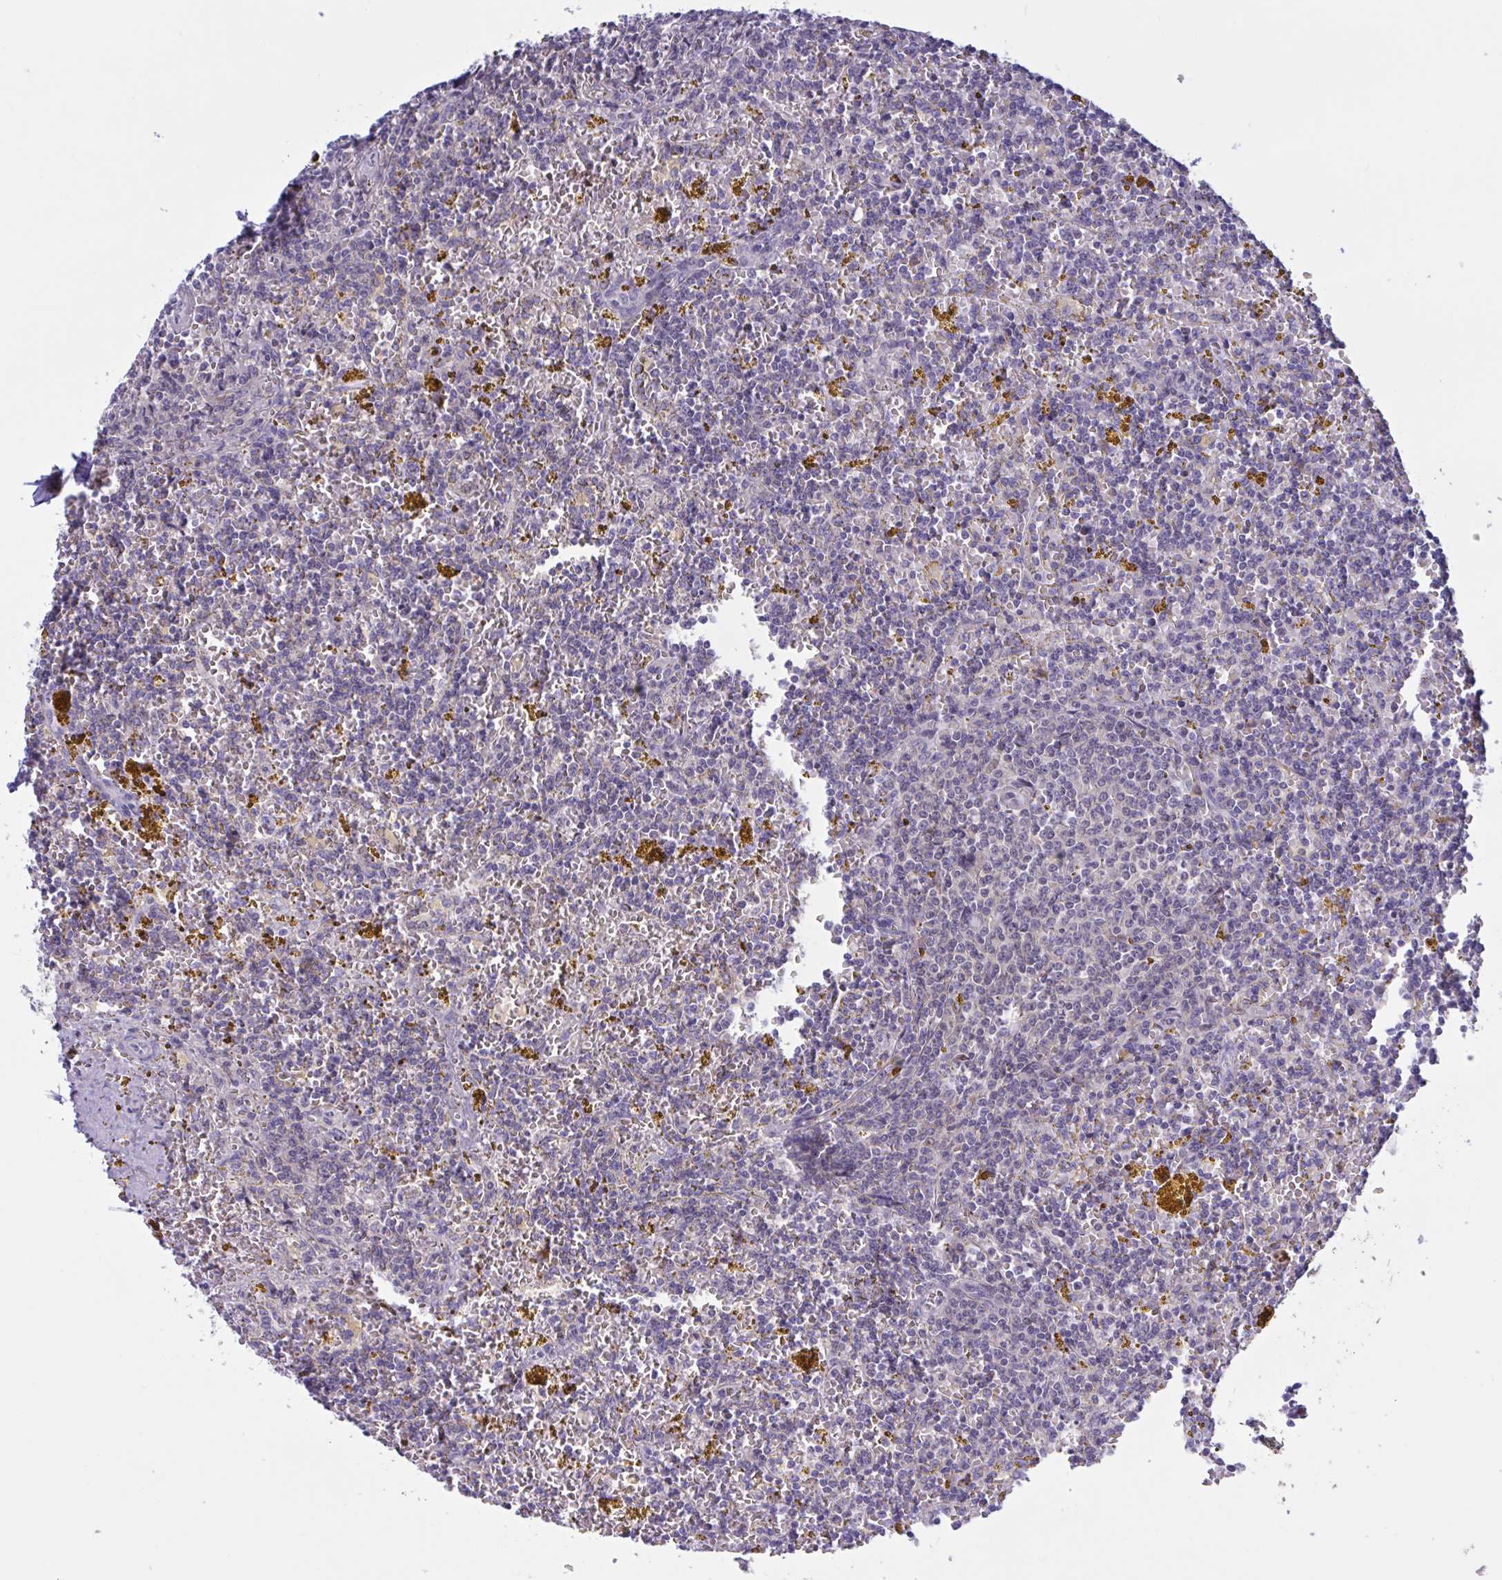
{"staining": {"intensity": "negative", "quantity": "none", "location": "none"}, "tissue": "lymphoma", "cell_type": "Tumor cells", "image_type": "cancer", "snomed": [{"axis": "morphology", "description": "Malignant lymphoma, non-Hodgkin's type, Low grade"}, {"axis": "topography", "description": "Spleen"}, {"axis": "topography", "description": "Lymph node"}], "caption": "The histopathology image exhibits no significant positivity in tumor cells of lymphoma. The staining was performed using DAB to visualize the protein expression in brown, while the nuclei were stained in blue with hematoxylin (Magnification: 20x).", "gene": "TANK", "patient": {"sex": "female", "age": 66}}